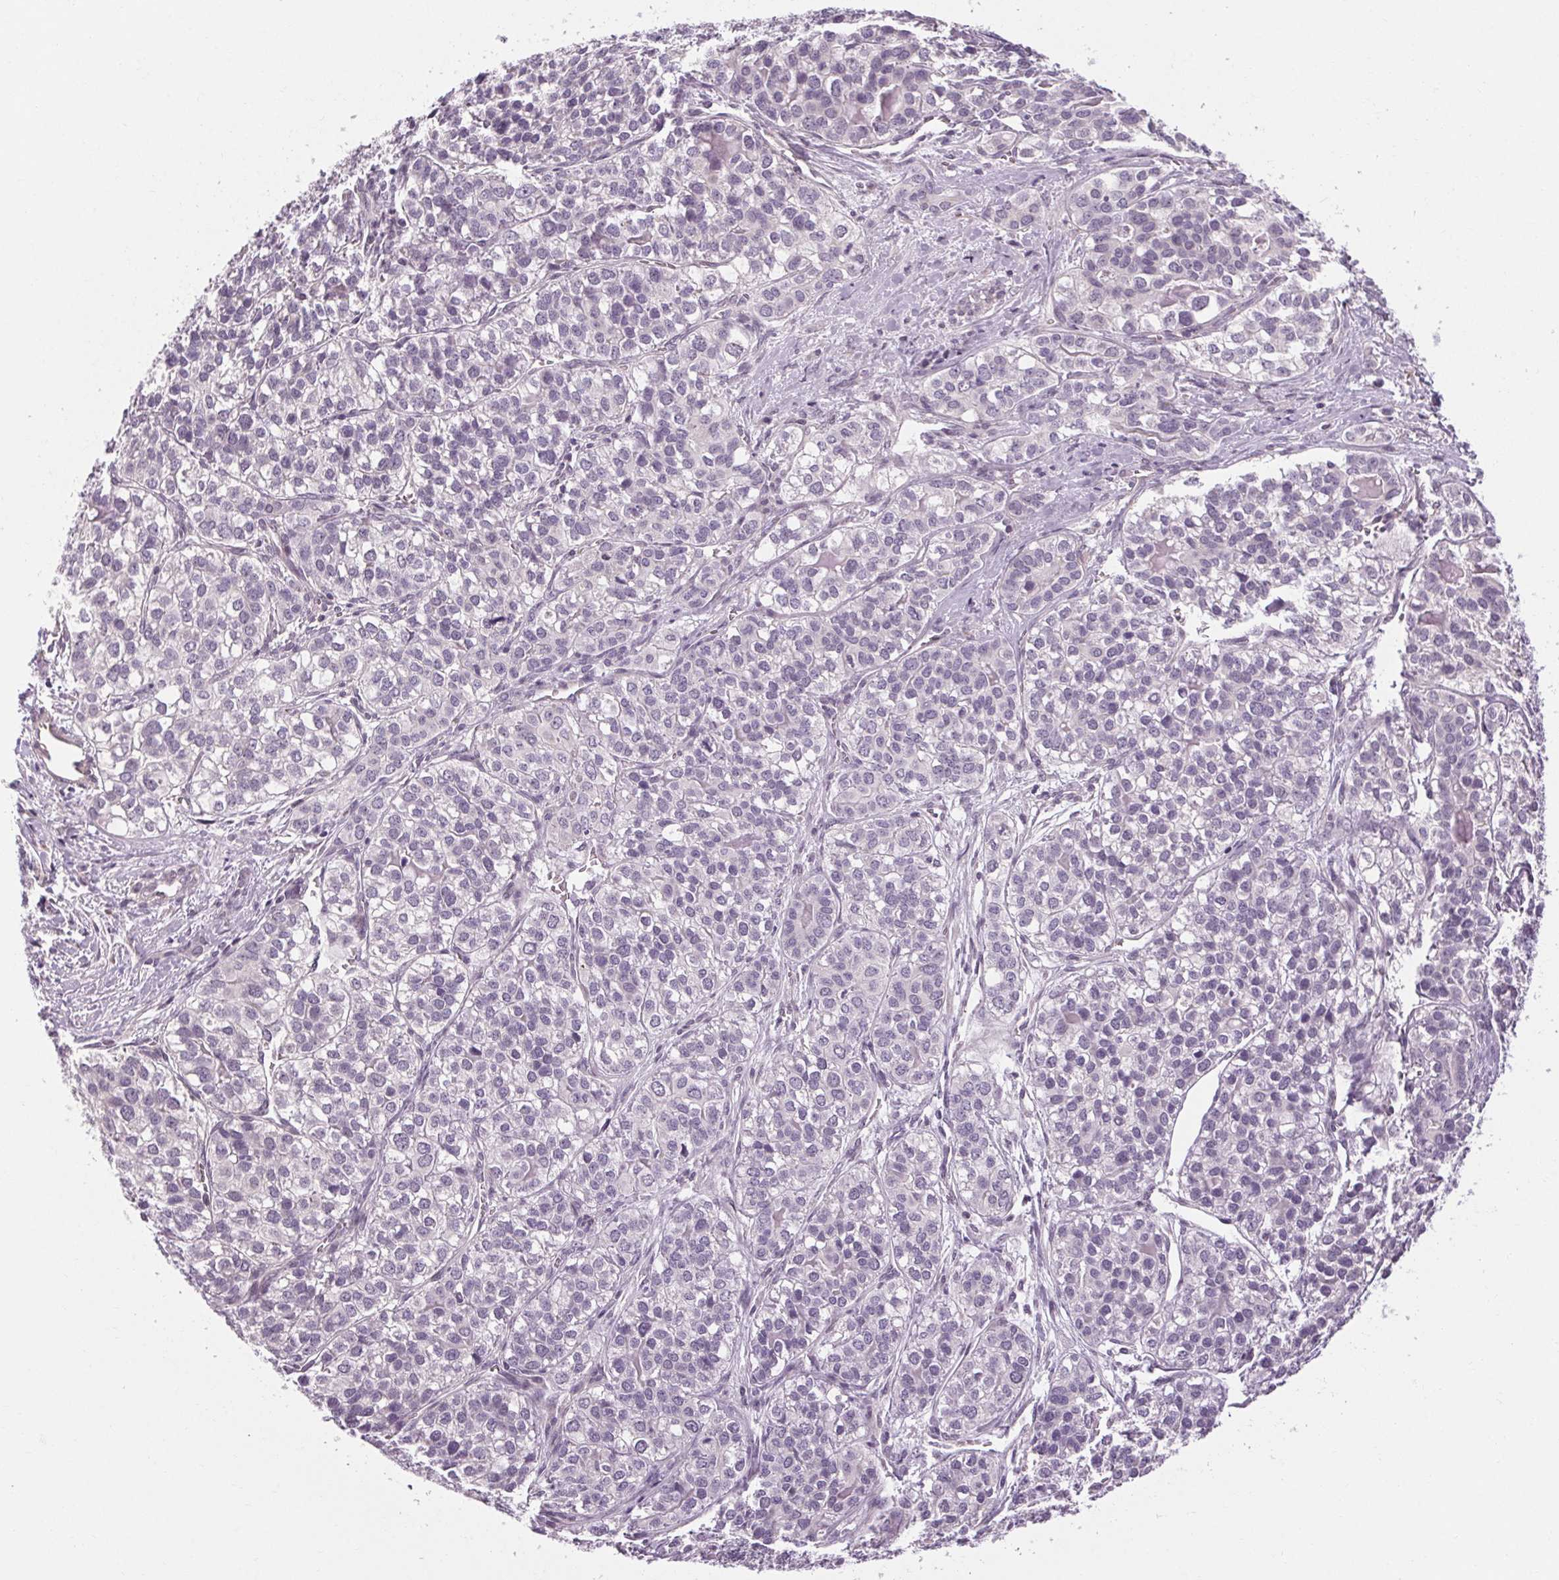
{"staining": {"intensity": "negative", "quantity": "none", "location": "none"}, "tissue": "liver cancer", "cell_type": "Tumor cells", "image_type": "cancer", "snomed": [{"axis": "morphology", "description": "Cholangiocarcinoma"}, {"axis": "topography", "description": "Liver"}], "caption": "Tumor cells show no significant positivity in liver cholangiocarcinoma.", "gene": "KLHL40", "patient": {"sex": "male", "age": 56}}